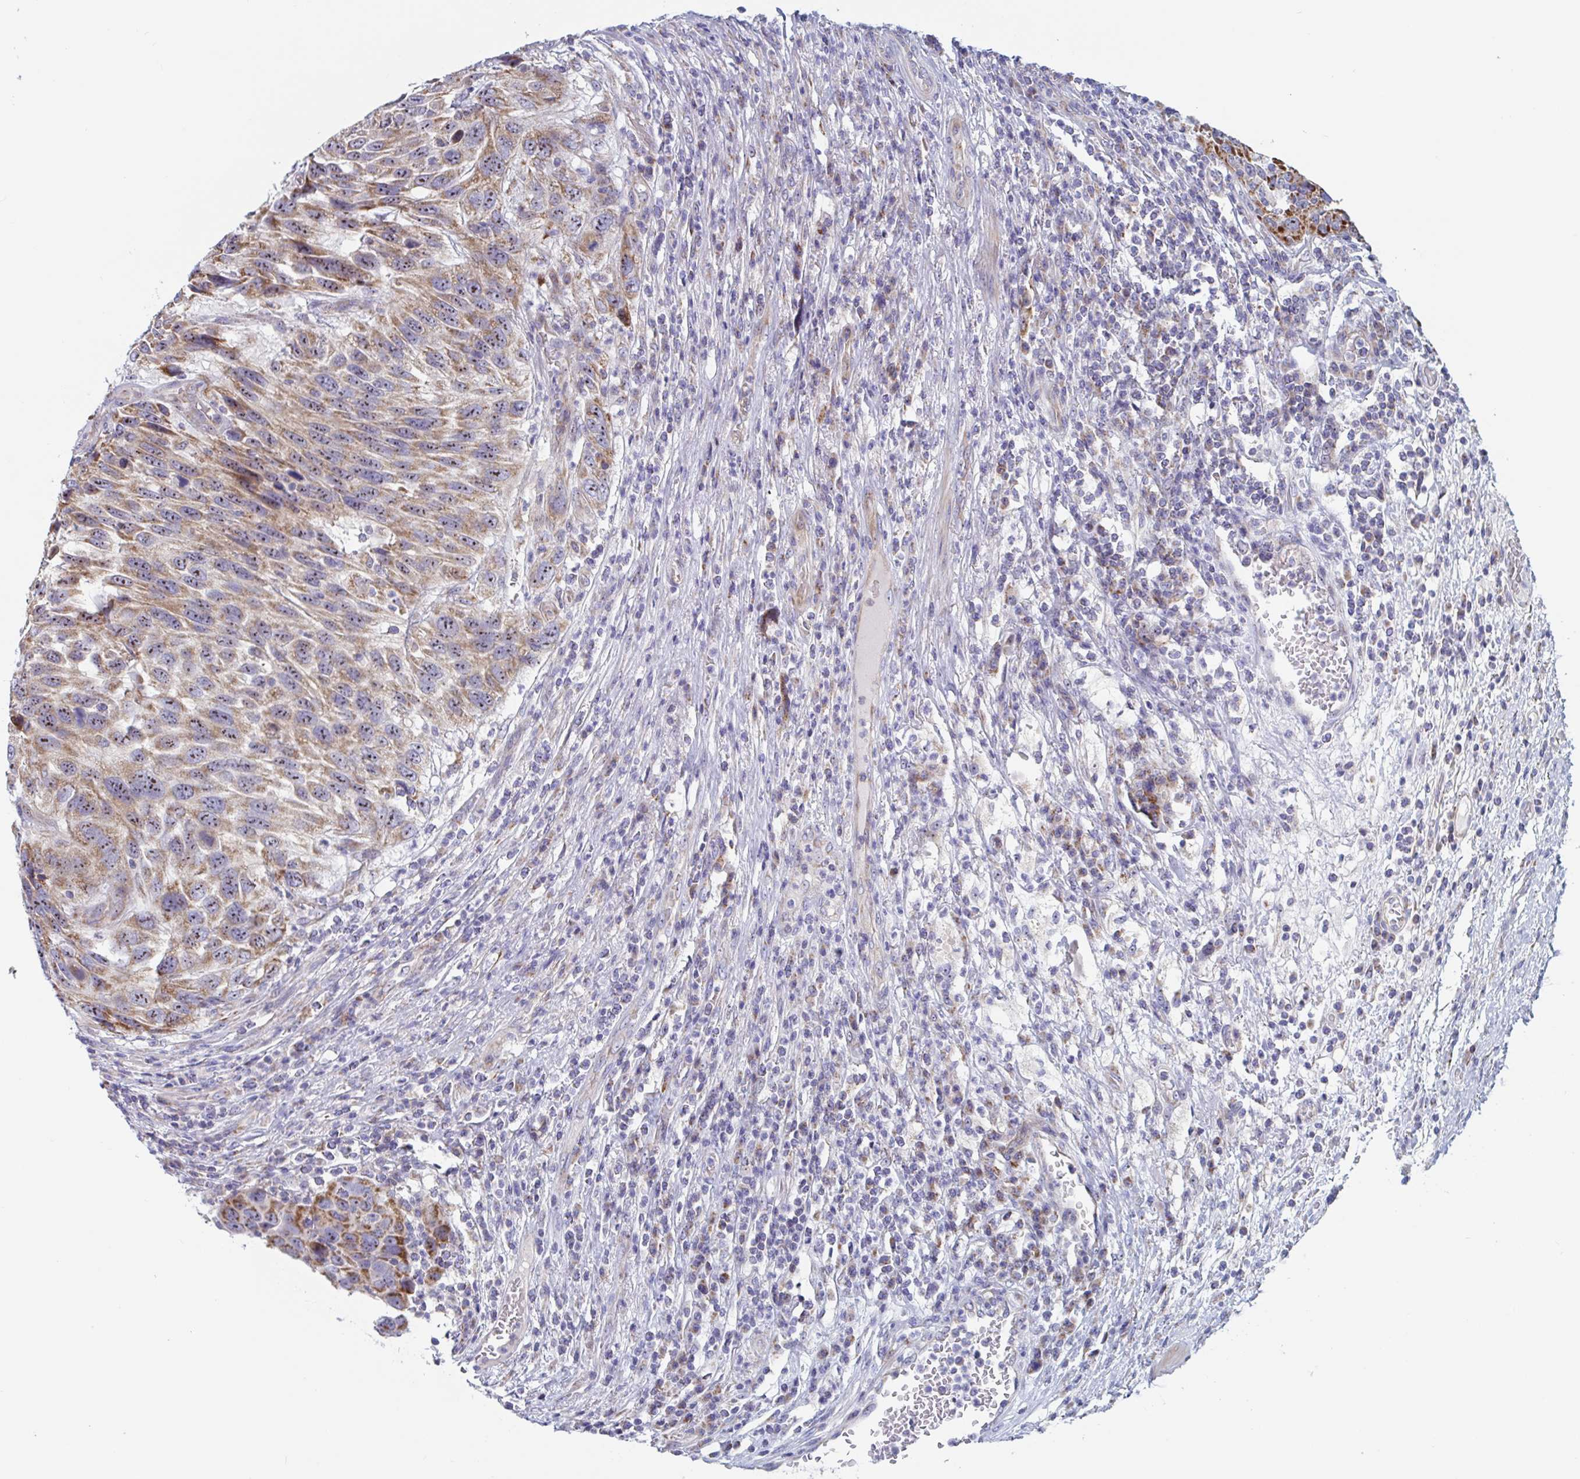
{"staining": {"intensity": "moderate", "quantity": ">75%", "location": "cytoplasmic/membranous,nuclear"}, "tissue": "urothelial cancer", "cell_type": "Tumor cells", "image_type": "cancer", "snomed": [{"axis": "morphology", "description": "Urothelial carcinoma, High grade"}, {"axis": "topography", "description": "Urinary bladder"}], "caption": "There is medium levels of moderate cytoplasmic/membranous and nuclear staining in tumor cells of urothelial cancer, as demonstrated by immunohistochemical staining (brown color).", "gene": "MRPL53", "patient": {"sex": "female", "age": 70}}